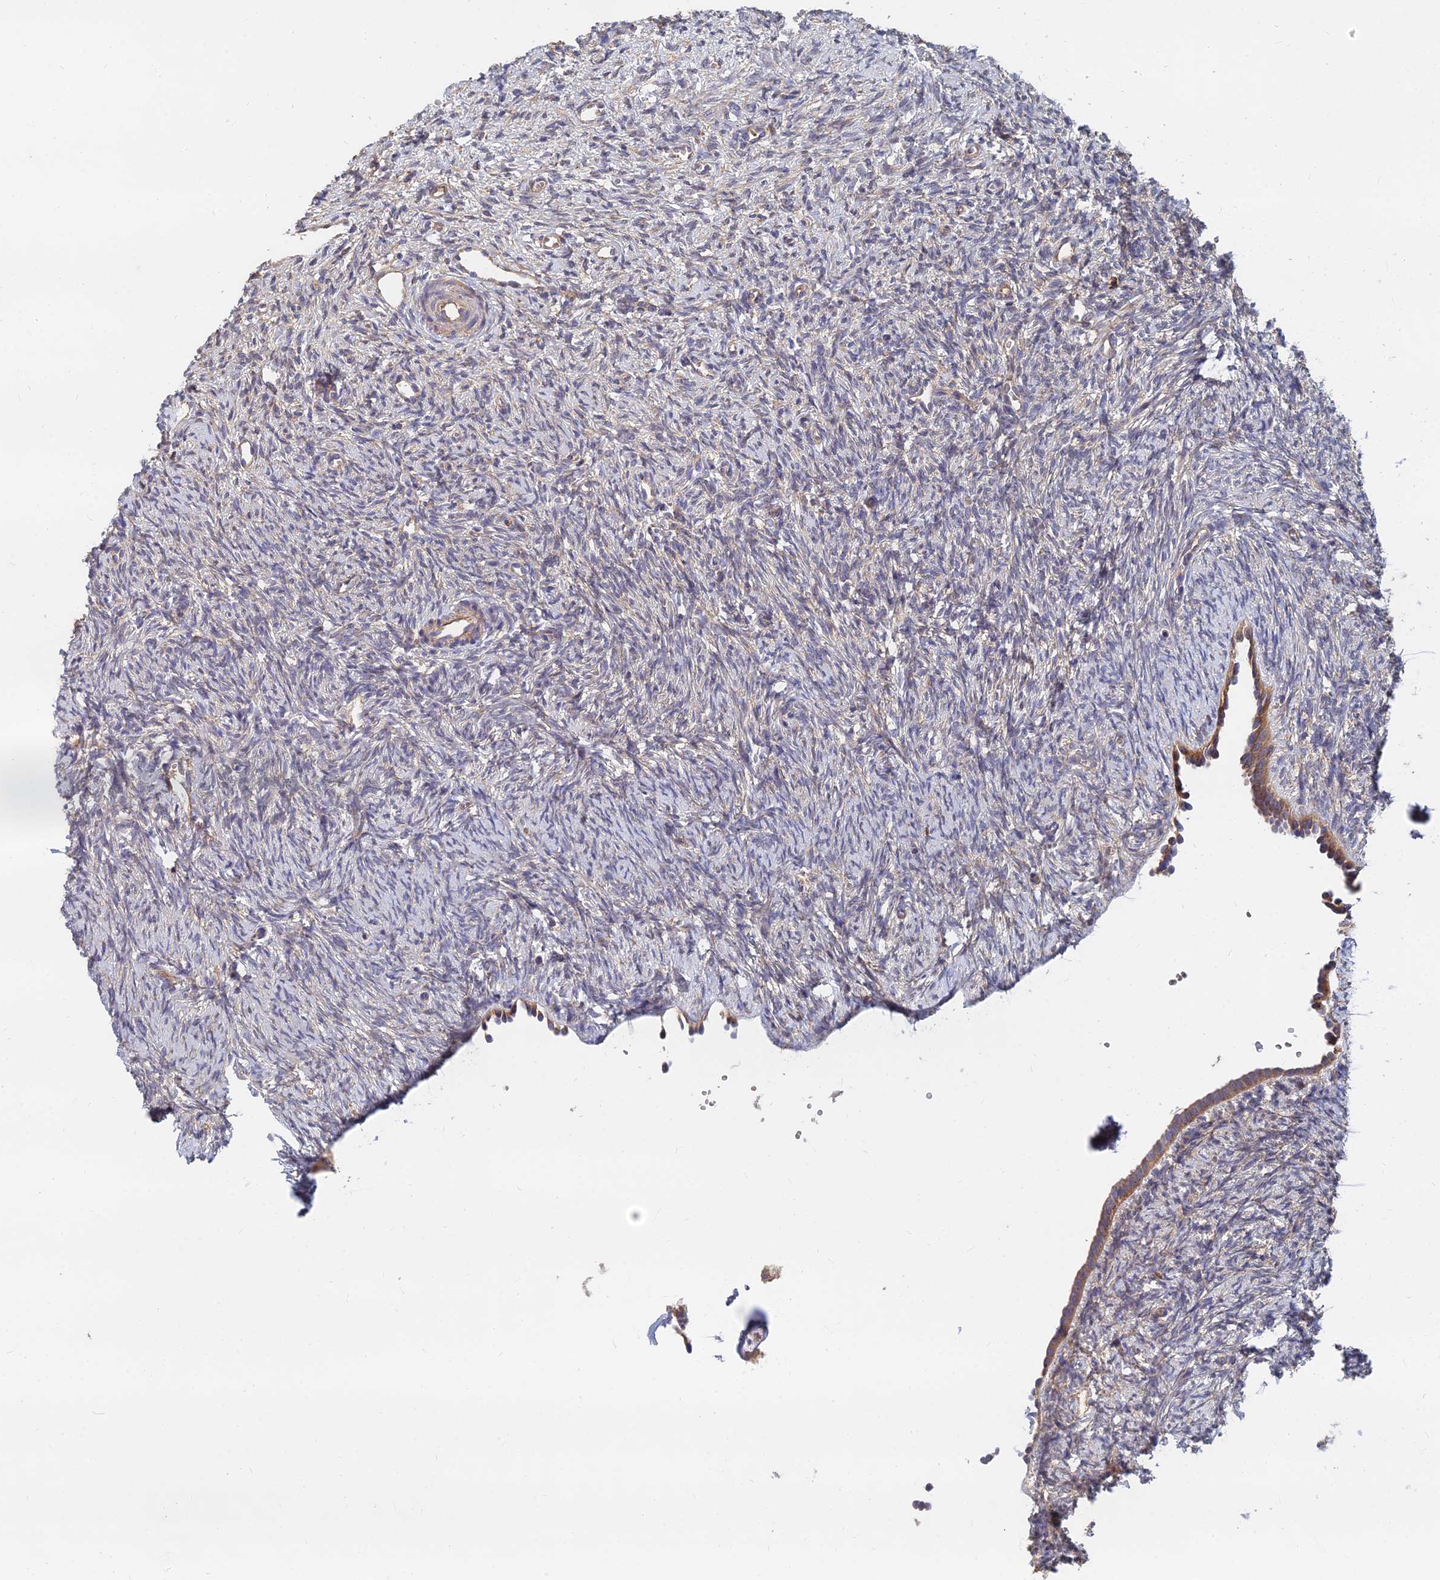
{"staining": {"intensity": "weak", "quantity": "<25%", "location": "cytoplasmic/membranous"}, "tissue": "ovary", "cell_type": "Ovarian stroma cells", "image_type": "normal", "snomed": [{"axis": "morphology", "description": "Normal tissue, NOS"}, {"axis": "topography", "description": "Ovary"}], "caption": "Photomicrograph shows no significant protein positivity in ovarian stroma cells of benign ovary.", "gene": "CCZ1B", "patient": {"sex": "female", "age": 51}}